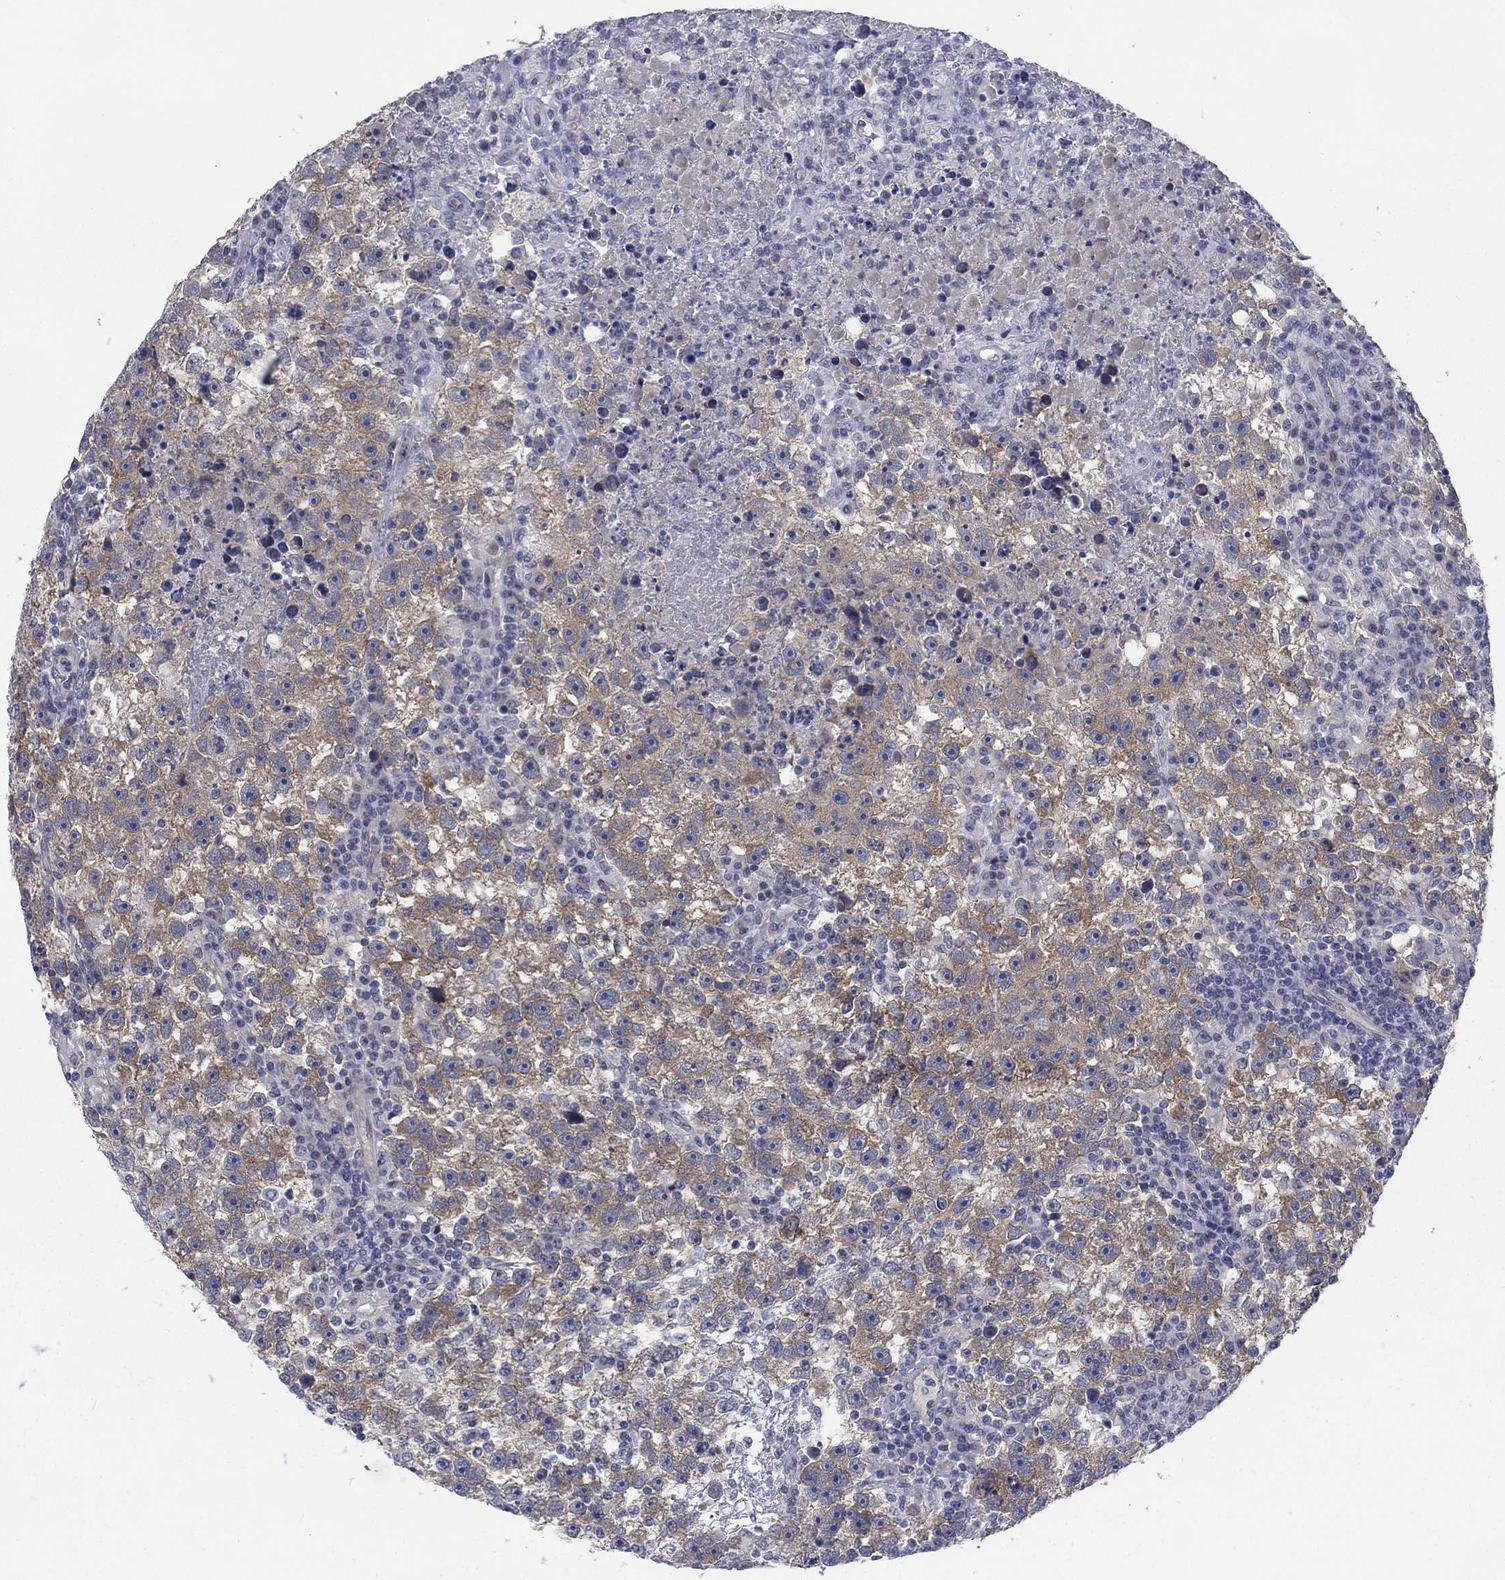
{"staining": {"intensity": "moderate", "quantity": "25%-75%", "location": "cytoplasmic/membranous"}, "tissue": "testis cancer", "cell_type": "Tumor cells", "image_type": "cancer", "snomed": [{"axis": "morphology", "description": "Seminoma, NOS"}, {"axis": "topography", "description": "Testis"}], "caption": "An image showing moderate cytoplasmic/membranous positivity in about 25%-75% of tumor cells in testis seminoma, as visualized by brown immunohistochemical staining.", "gene": "PHKA1", "patient": {"sex": "male", "age": 47}}